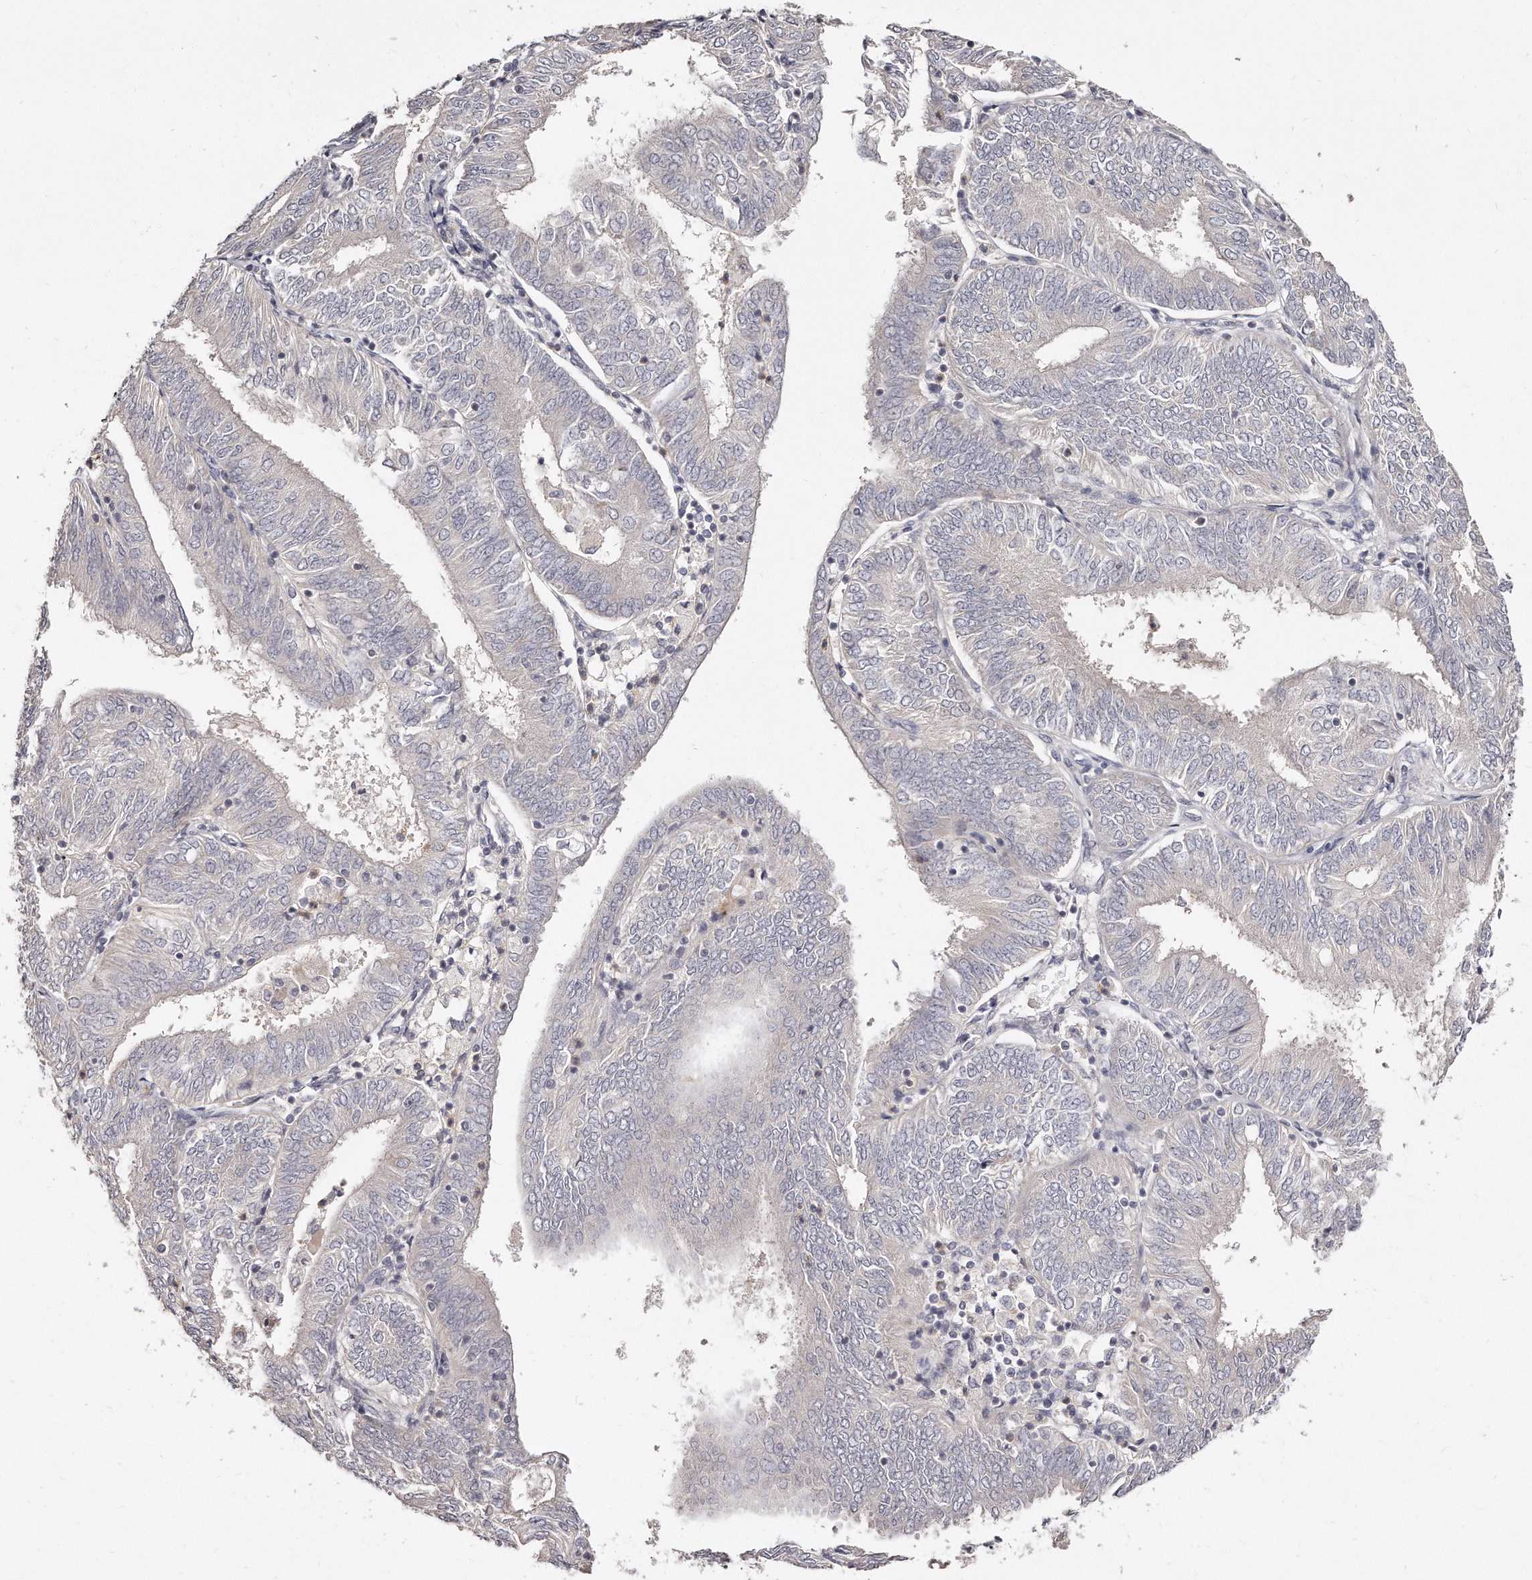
{"staining": {"intensity": "negative", "quantity": "none", "location": "none"}, "tissue": "endometrial cancer", "cell_type": "Tumor cells", "image_type": "cancer", "snomed": [{"axis": "morphology", "description": "Adenocarcinoma, NOS"}, {"axis": "topography", "description": "Endometrium"}], "caption": "Immunohistochemistry image of neoplastic tissue: human endometrial cancer stained with DAB (3,3'-diaminobenzidine) reveals no significant protein staining in tumor cells.", "gene": "TTLL4", "patient": {"sex": "female", "age": 58}}